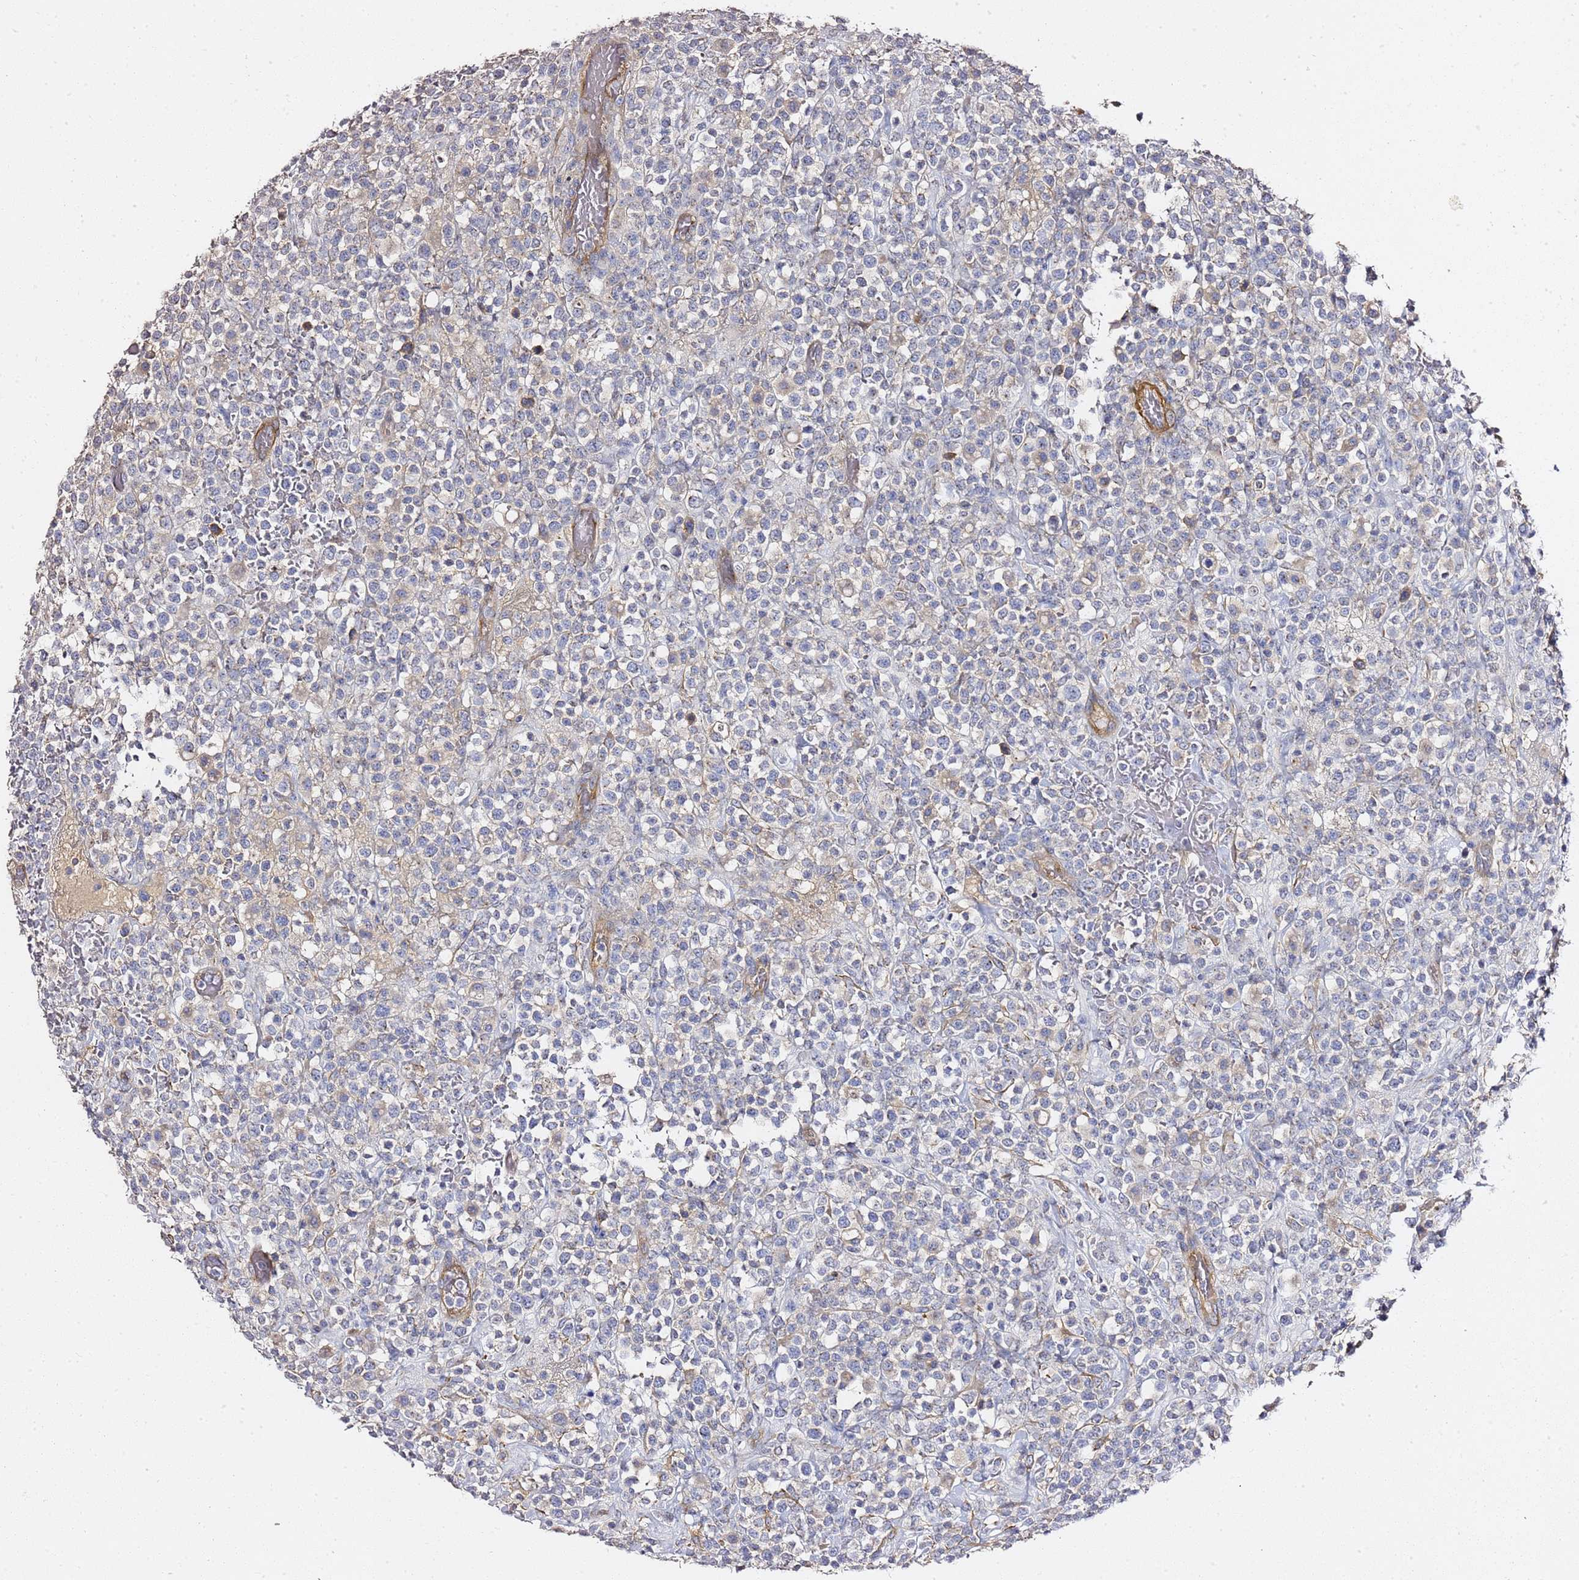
{"staining": {"intensity": "negative", "quantity": "none", "location": "none"}, "tissue": "lymphoma", "cell_type": "Tumor cells", "image_type": "cancer", "snomed": [{"axis": "morphology", "description": "Malignant lymphoma, non-Hodgkin's type, High grade"}, {"axis": "topography", "description": "Colon"}], "caption": "This photomicrograph is of malignant lymphoma, non-Hodgkin's type (high-grade) stained with IHC to label a protein in brown with the nuclei are counter-stained blue. There is no staining in tumor cells.", "gene": "EPS8L1", "patient": {"sex": "female", "age": 53}}